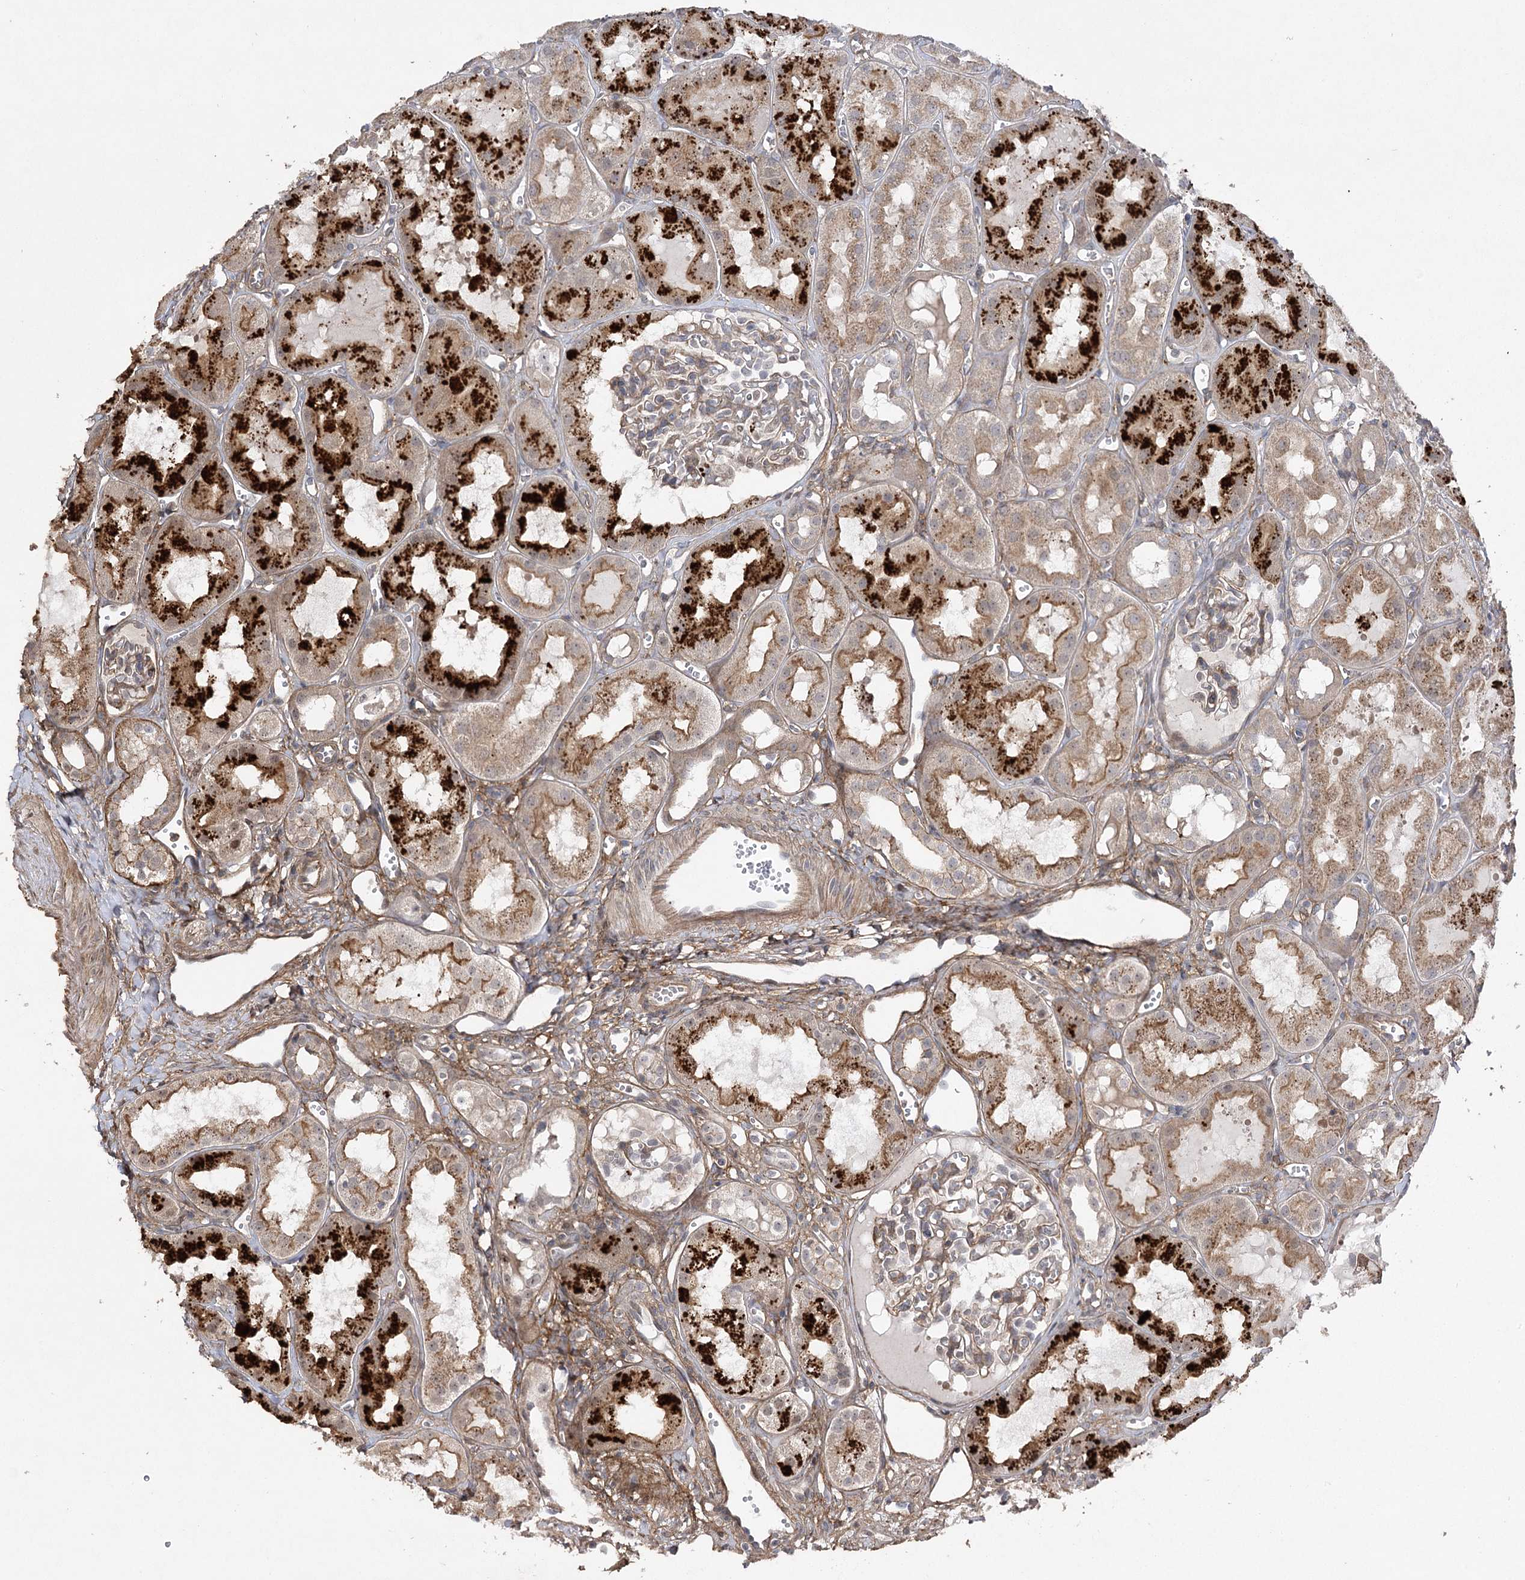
{"staining": {"intensity": "moderate", "quantity": "25%-75%", "location": "cytoplasmic/membranous"}, "tissue": "kidney", "cell_type": "Cells in glomeruli", "image_type": "normal", "snomed": [{"axis": "morphology", "description": "Normal tissue, NOS"}, {"axis": "topography", "description": "Kidney"}], "caption": "Immunohistochemistry photomicrograph of normal kidney stained for a protein (brown), which displays medium levels of moderate cytoplasmic/membranous positivity in about 25%-75% of cells in glomeruli.", "gene": "OBSL1", "patient": {"sex": "male", "age": 16}}